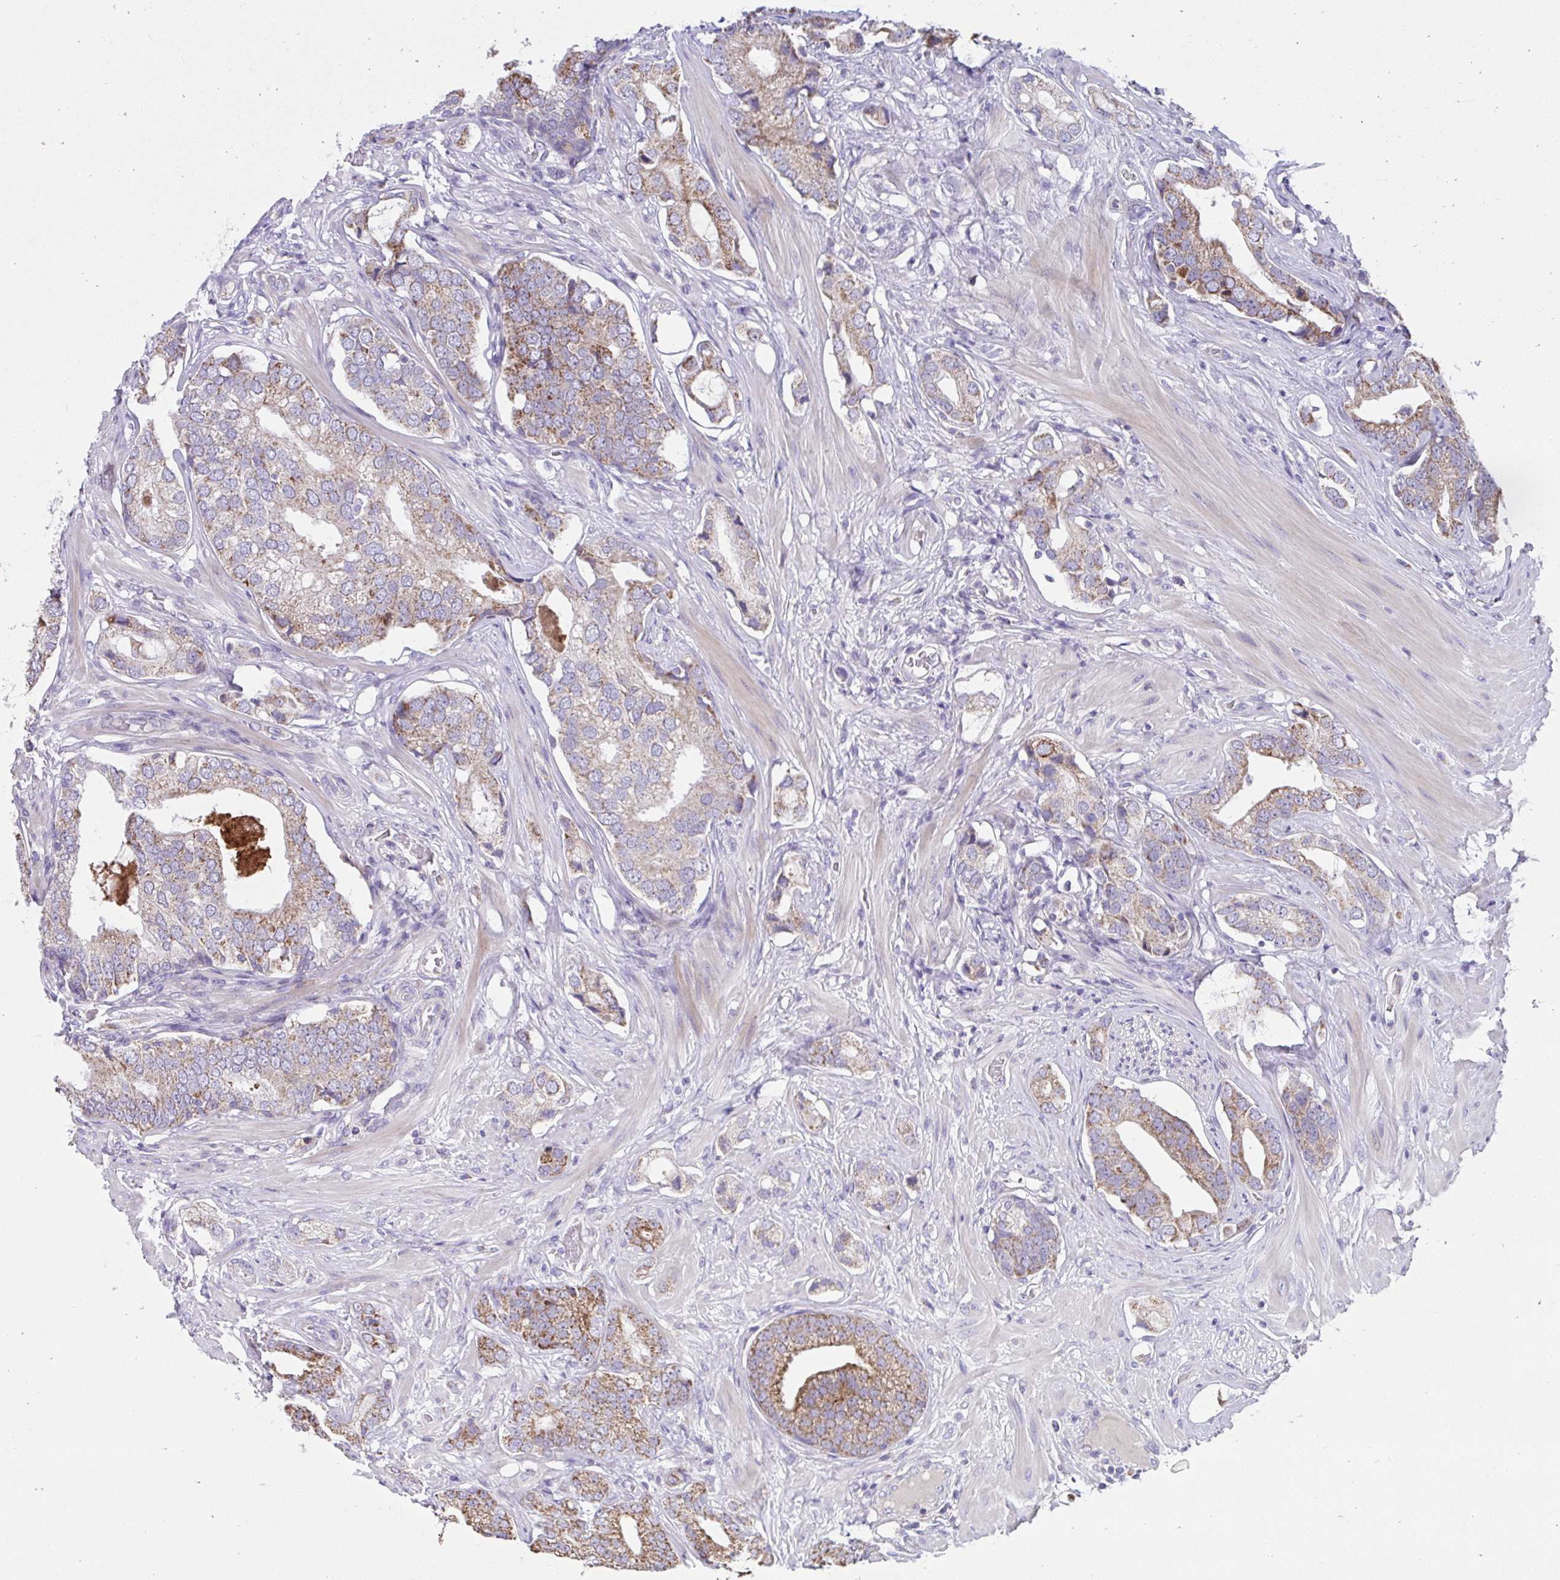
{"staining": {"intensity": "moderate", "quantity": ">75%", "location": "cytoplasmic/membranous"}, "tissue": "prostate cancer", "cell_type": "Tumor cells", "image_type": "cancer", "snomed": [{"axis": "morphology", "description": "Adenocarcinoma, Low grade"}, {"axis": "topography", "description": "Prostate"}], "caption": "Immunohistochemistry (IHC) (DAB) staining of human prostate cancer (adenocarcinoma (low-grade)) displays moderate cytoplasmic/membranous protein positivity in approximately >75% of tumor cells.", "gene": "PRRG3", "patient": {"sex": "male", "age": 61}}